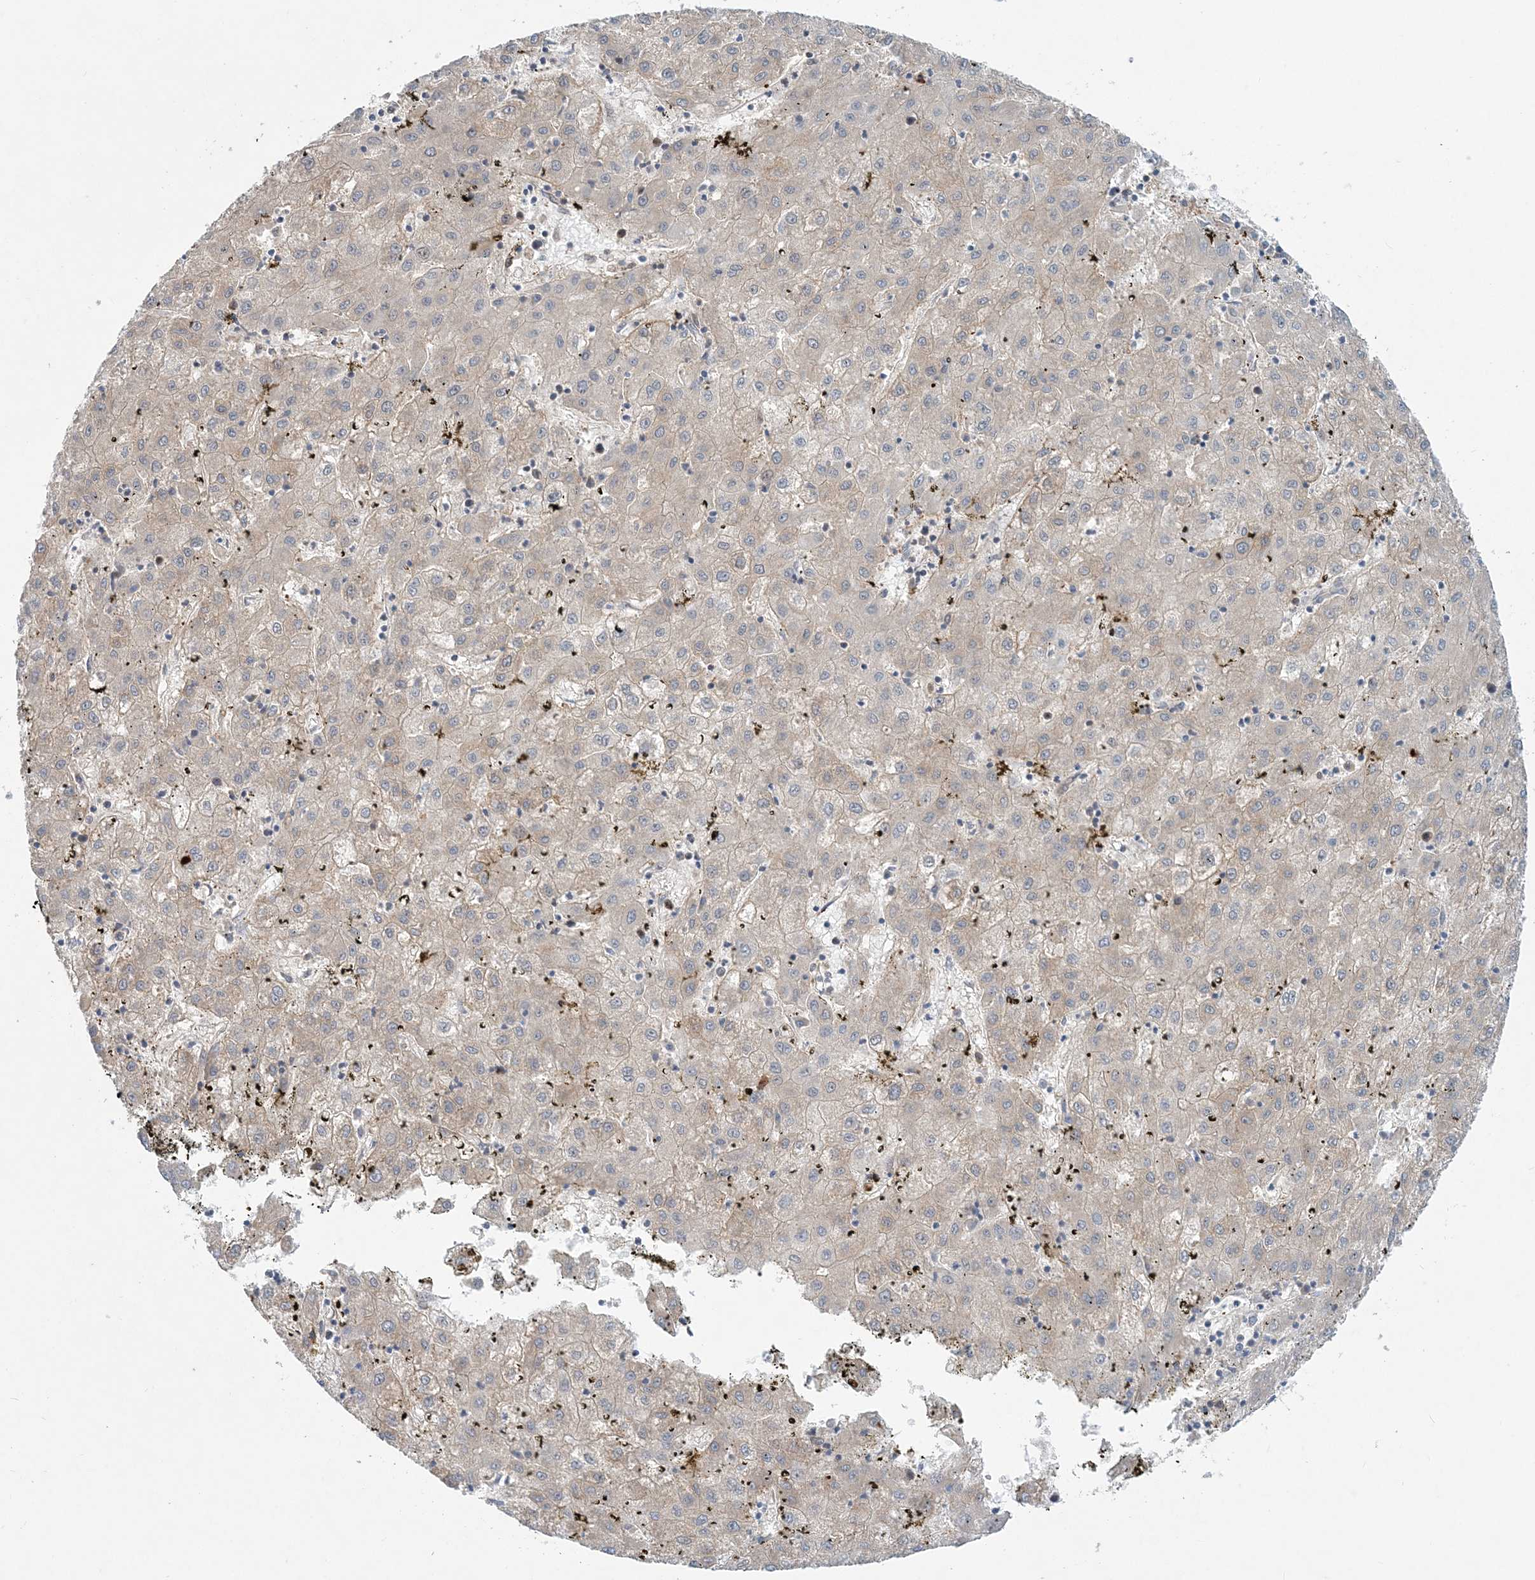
{"staining": {"intensity": "negative", "quantity": "none", "location": "none"}, "tissue": "liver cancer", "cell_type": "Tumor cells", "image_type": "cancer", "snomed": [{"axis": "morphology", "description": "Carcinoma, Hepatocellular, NOS"}, {"axis": "topography", "description": "Liver"}], "caption": "Histopathology image shows no protein positivity in tumor cells of liver cancer tissue.", "gene": "GEMIN5", "patient": {"sex": "male", "age": 72}}